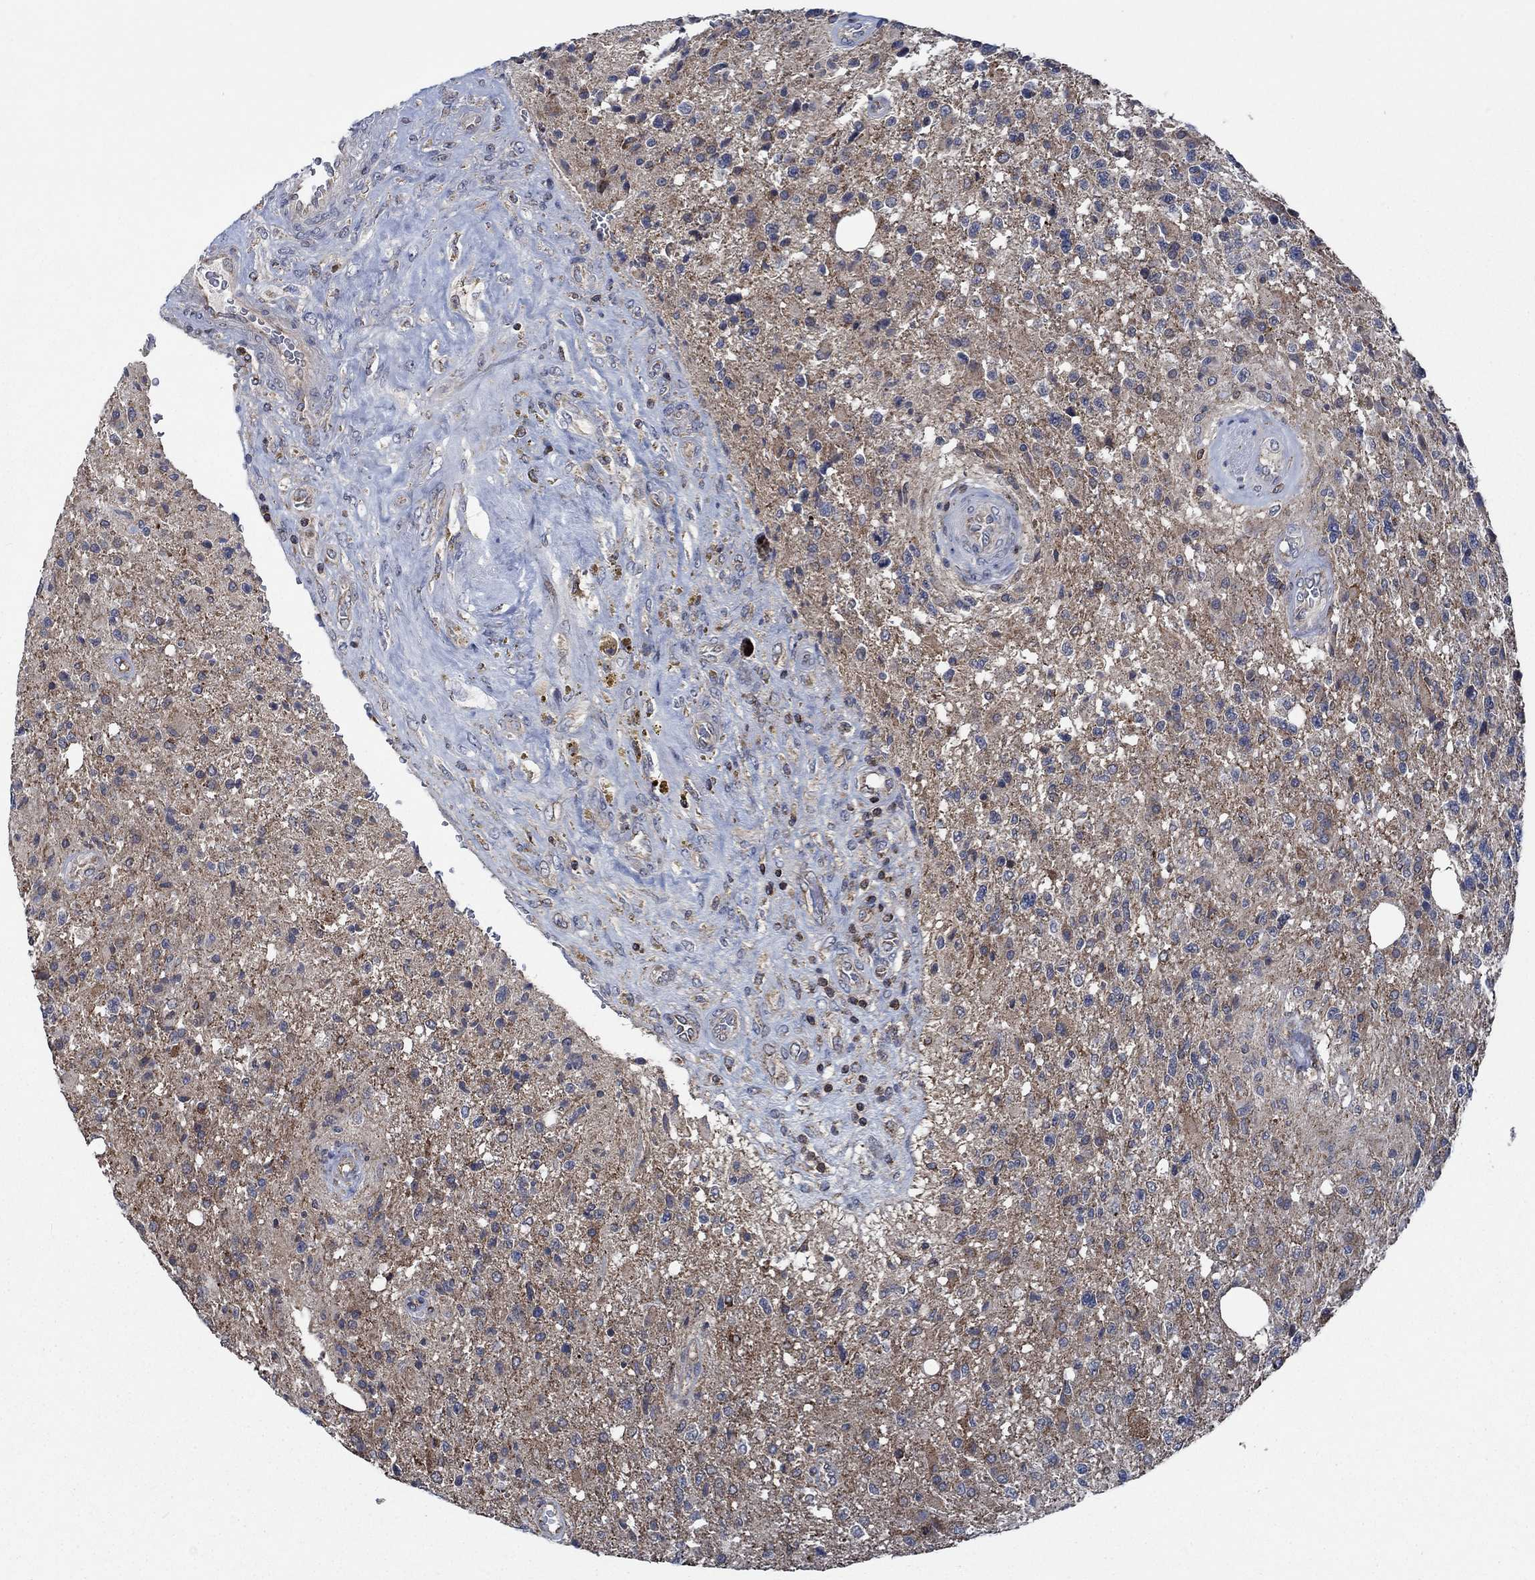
{"staining": {"intensity": "negative", "quantity": "none", "location": "none"}, "tissue": "glioma", "cell_type": "Tumor cells", "image_type": "cancer", "snomed": [{"axis": "morphology", "description": "Glioma, malignant, High grade"}, {"axis": "topography", "description": "Brain"}], "caption": "Tumor cells are negative for brown protein staining in malignant high-grade glioma.", "gene": "STXBP6", "patient": {"sex": "male", "age": 56}}